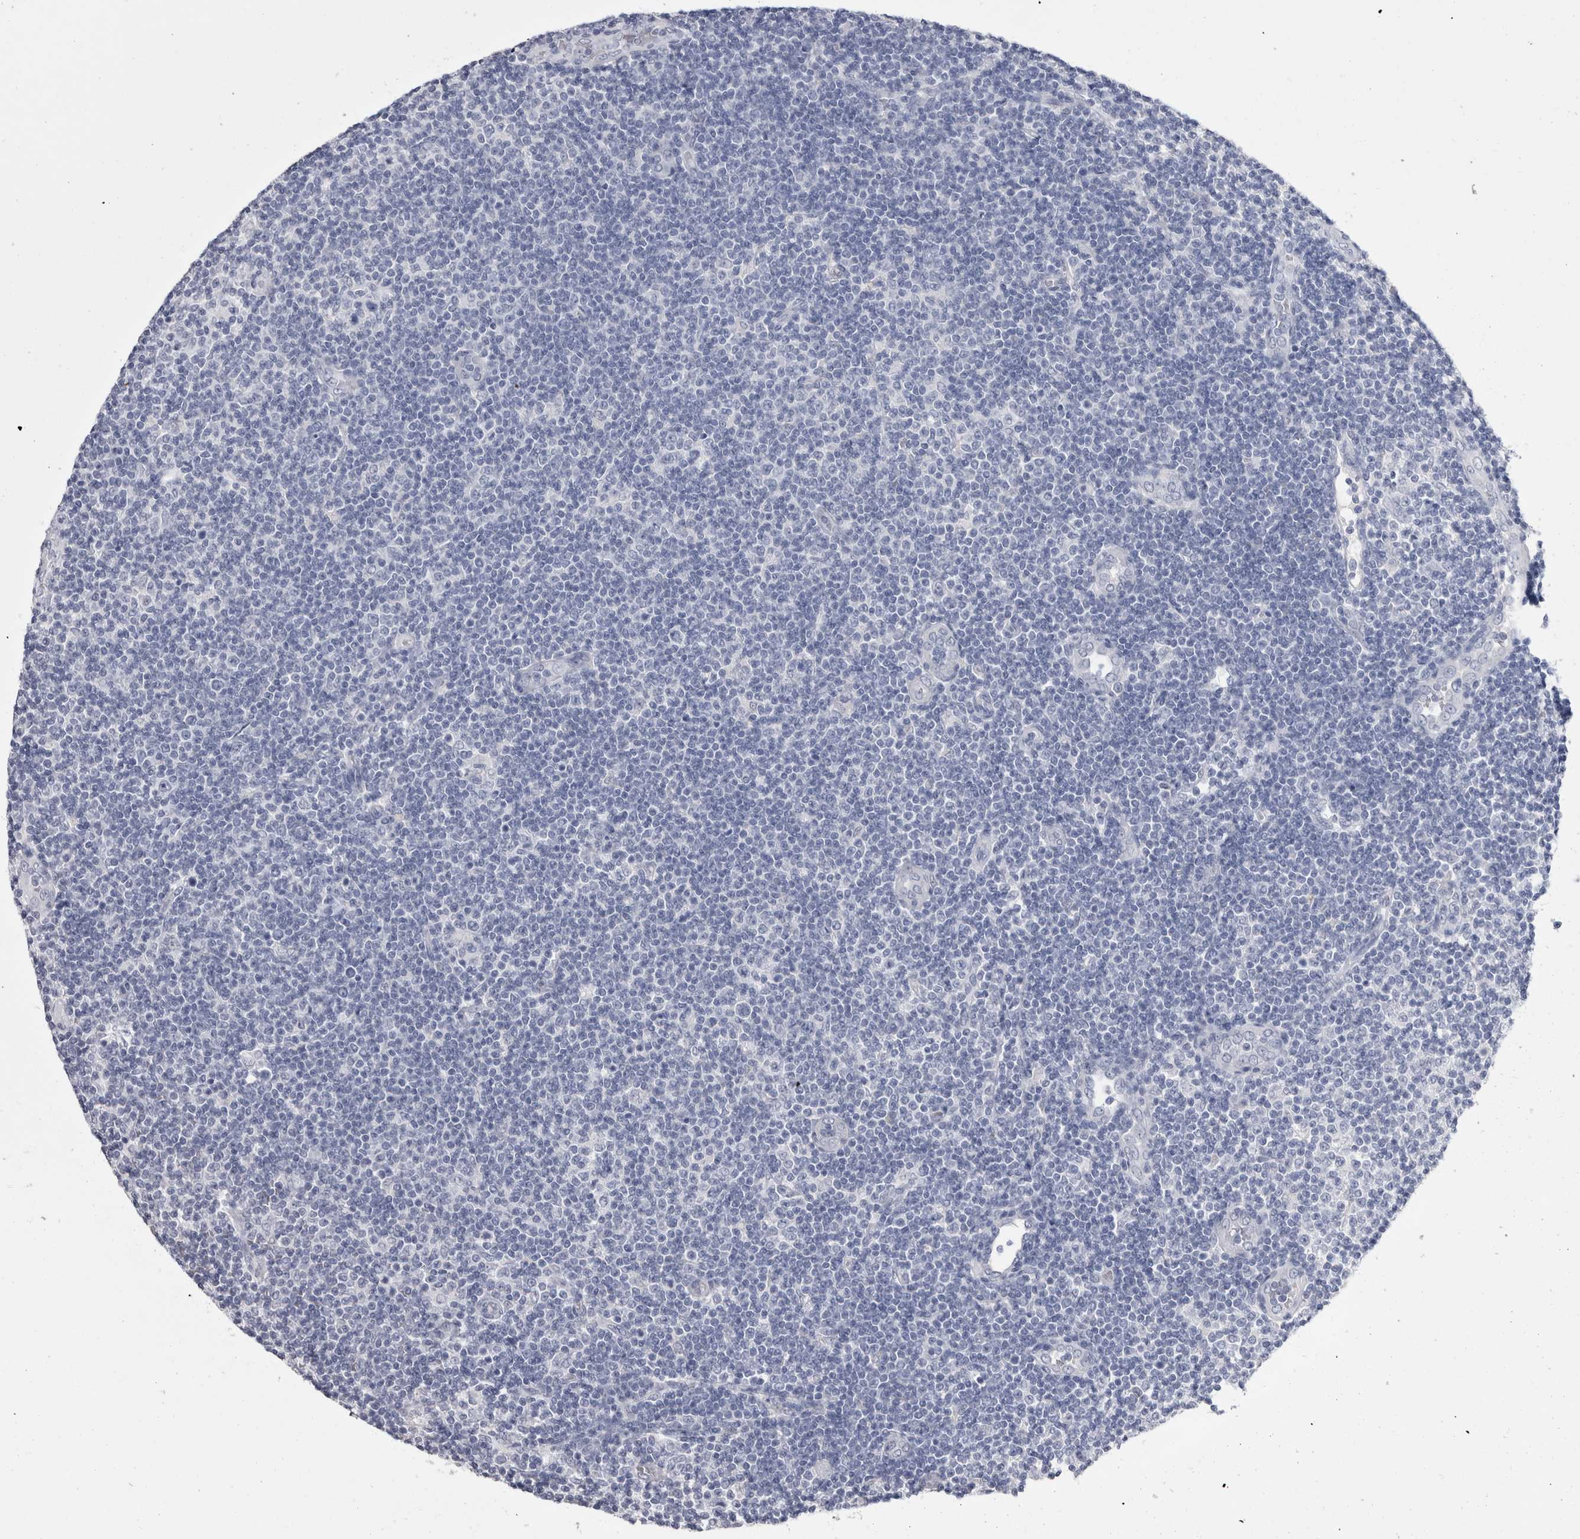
{"staining": {"intensity": "negative", "quantity": "none", "location": "none"}, "tissue": "lymphoma", "cell_type": "Tumor cells", "image_type": "cancer", "snomed": [{"axis": "morphology", "description": "Malignant lymphoma, non-Hodgkin's type, Low grade"}, {"axis": "topography", "description": "Lymph node"}], "caption": "Immunohistochemistry (IHC) photomicrograph of lymphoma stained for a protein (brown), which demonstrates no expression in tumor cells.", "gene": "CDHR5", "patient": {"sex": "male", "age": 83}}